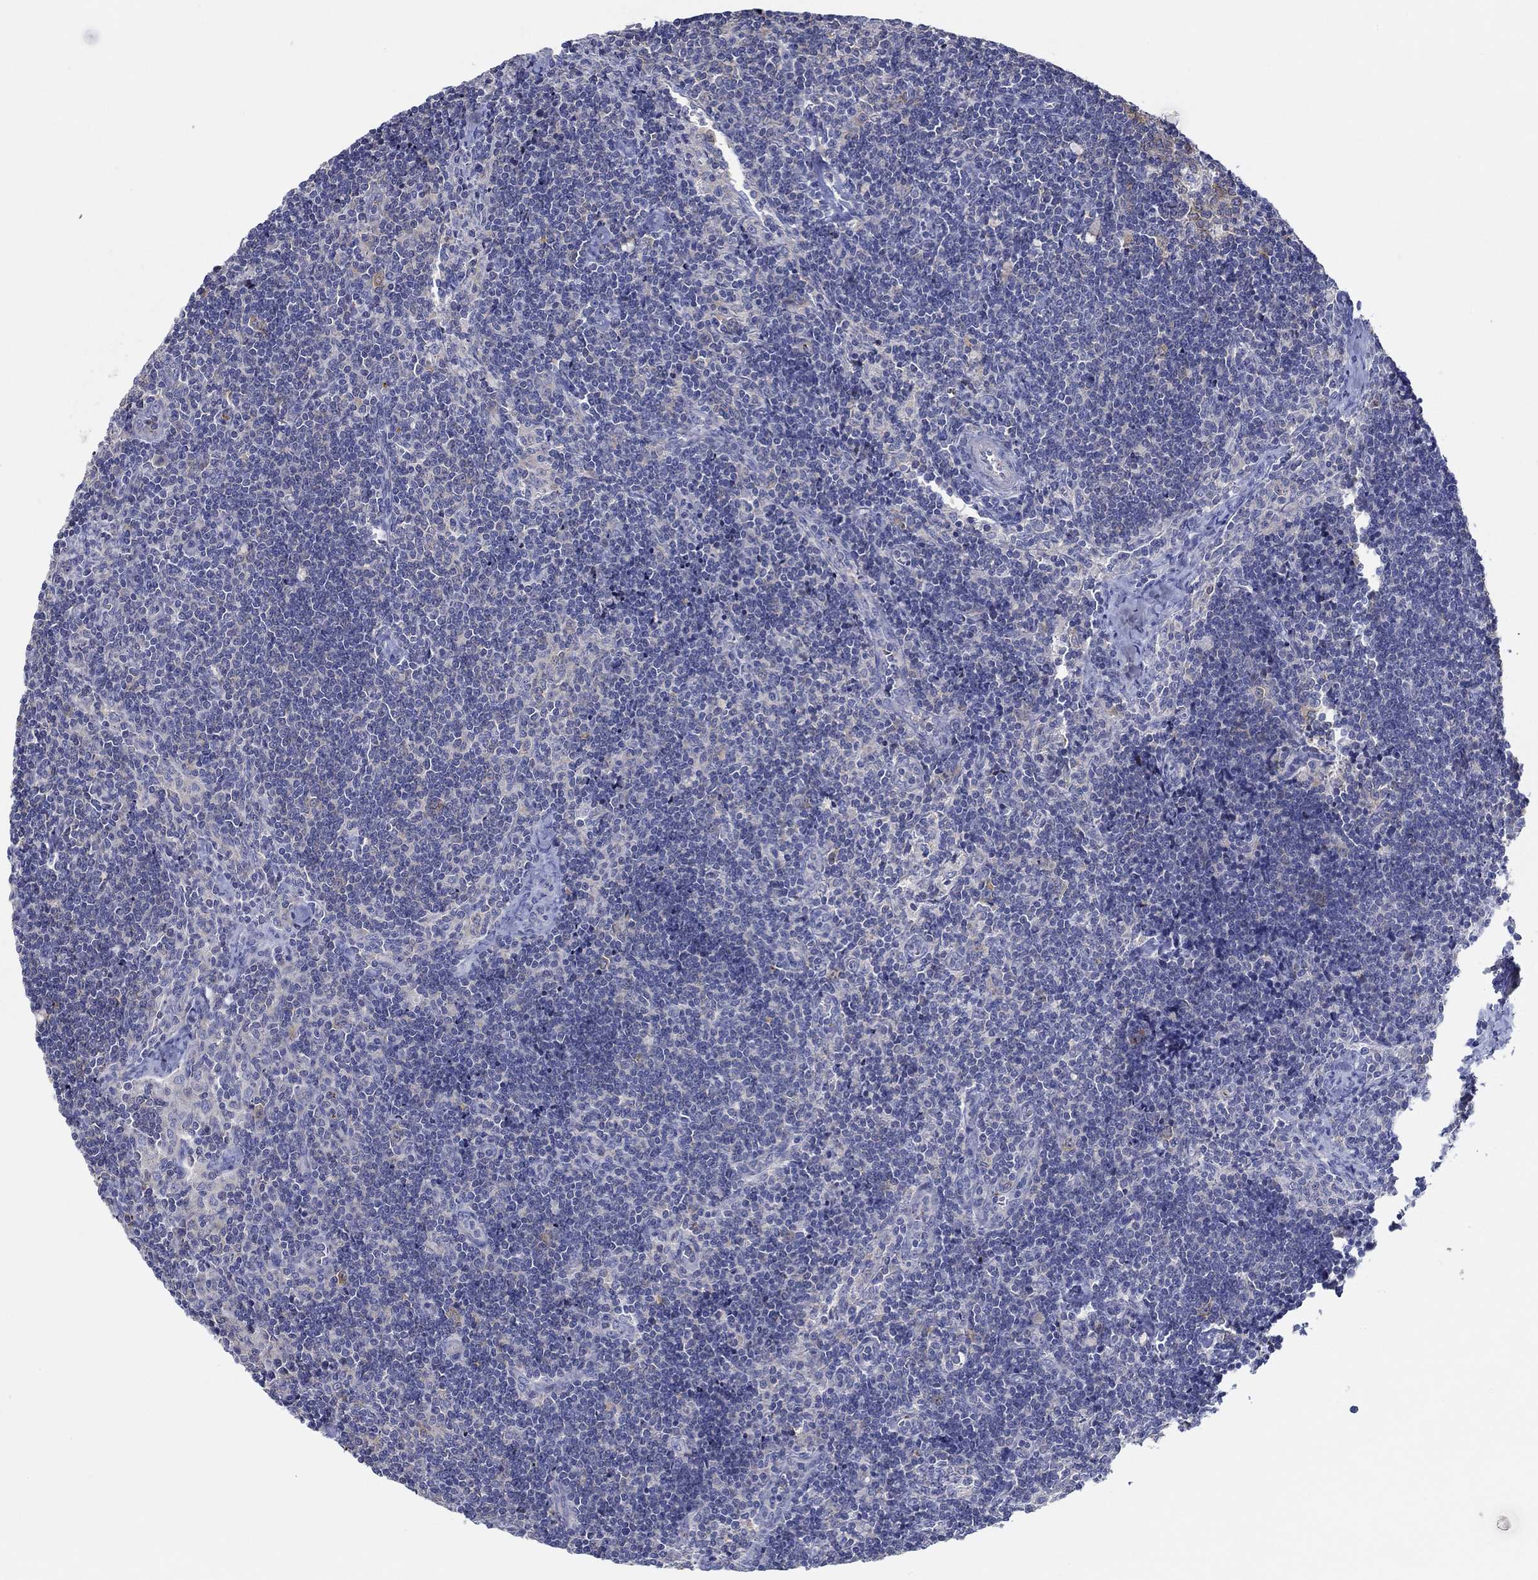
{"staining": {"intensity": "strong", "quantity": "<25%", "location": "cytoplasmic/membranous"}, "tissue": "lymph node", "cell_type": "Non-germinal center cells", "image_type": "normal", "snomed": [{"axis": "morphology", "description": "Normal tissue, NOS"}, {"axis": "topography", "description": "Lymph node"}], "caption": "Non-germinal center cells show medium levels of strong cytoplasmic/membranous staining in approximately <25% of cells in unremarkable human lymph node. (Stains: DAB (3,3'-diaminobenzidine) in brown, nuclei in blue, Microscopy: brightfield microscopy at high magnification).", "gene": "SLC27A3", "patient": {"sex": "female", "age": 51}}